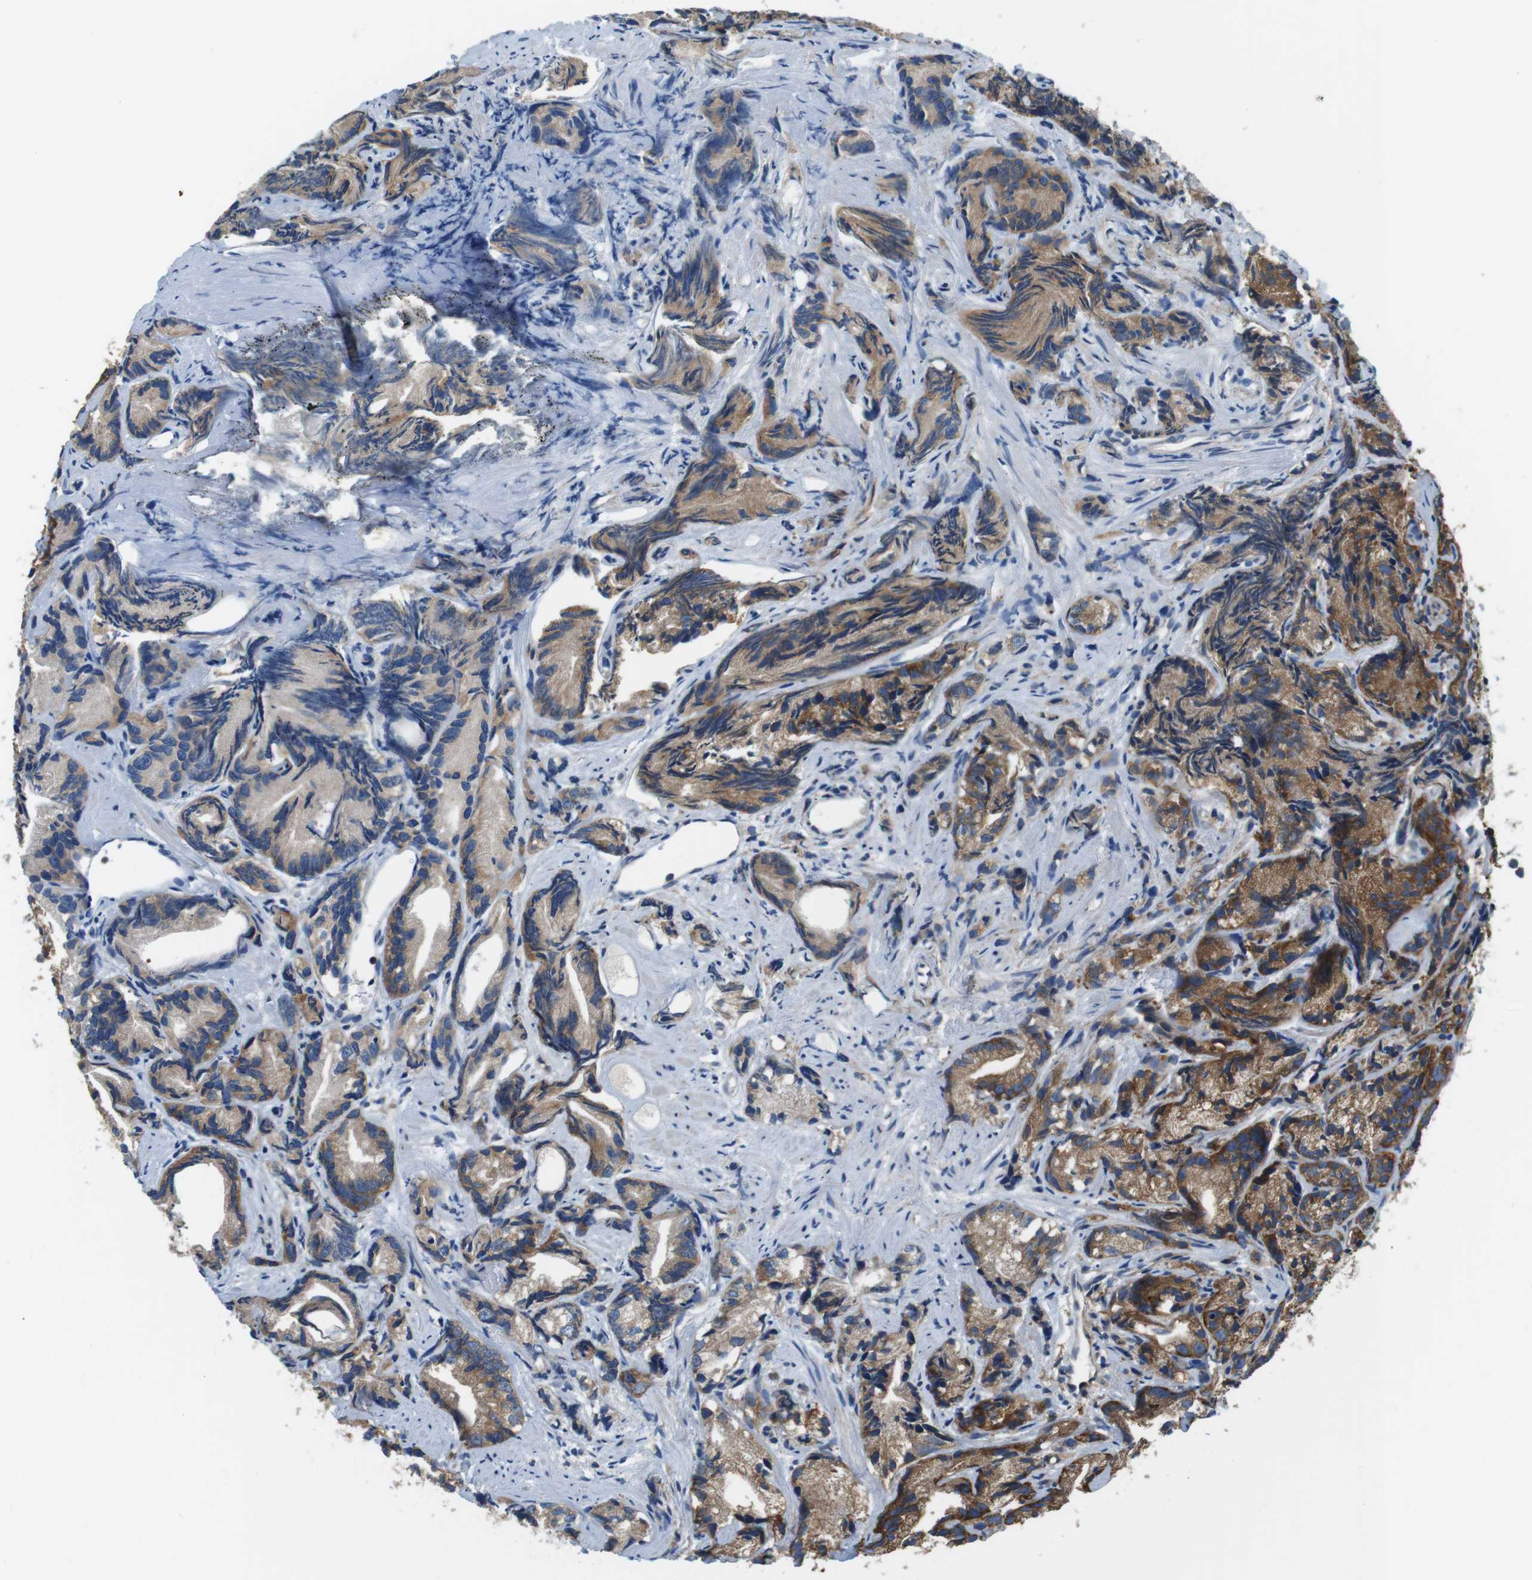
{"staining": {"intensity": "moderate", "quantity": ">75%", "location": "cytoplasmic/membranous"}, "tissue": "prostate cancer", "cell_type": "Tumor cells", "image_type": "cancer", "snomed": [{"axis": "morphology", "description": "Adenocarcinoma, Low grade"}, {"axis": "topography", "description": "Prostate"}], "caption": "Immunohistochemistry of human prostate adenocarcinoma (low-grade) demonstrates medium levels of moderate cytoplasmic/membranous positivity in about >75% of tumor cells.", "gene": "DENND4C", "patient": {"sex": "male", "age": 89}}